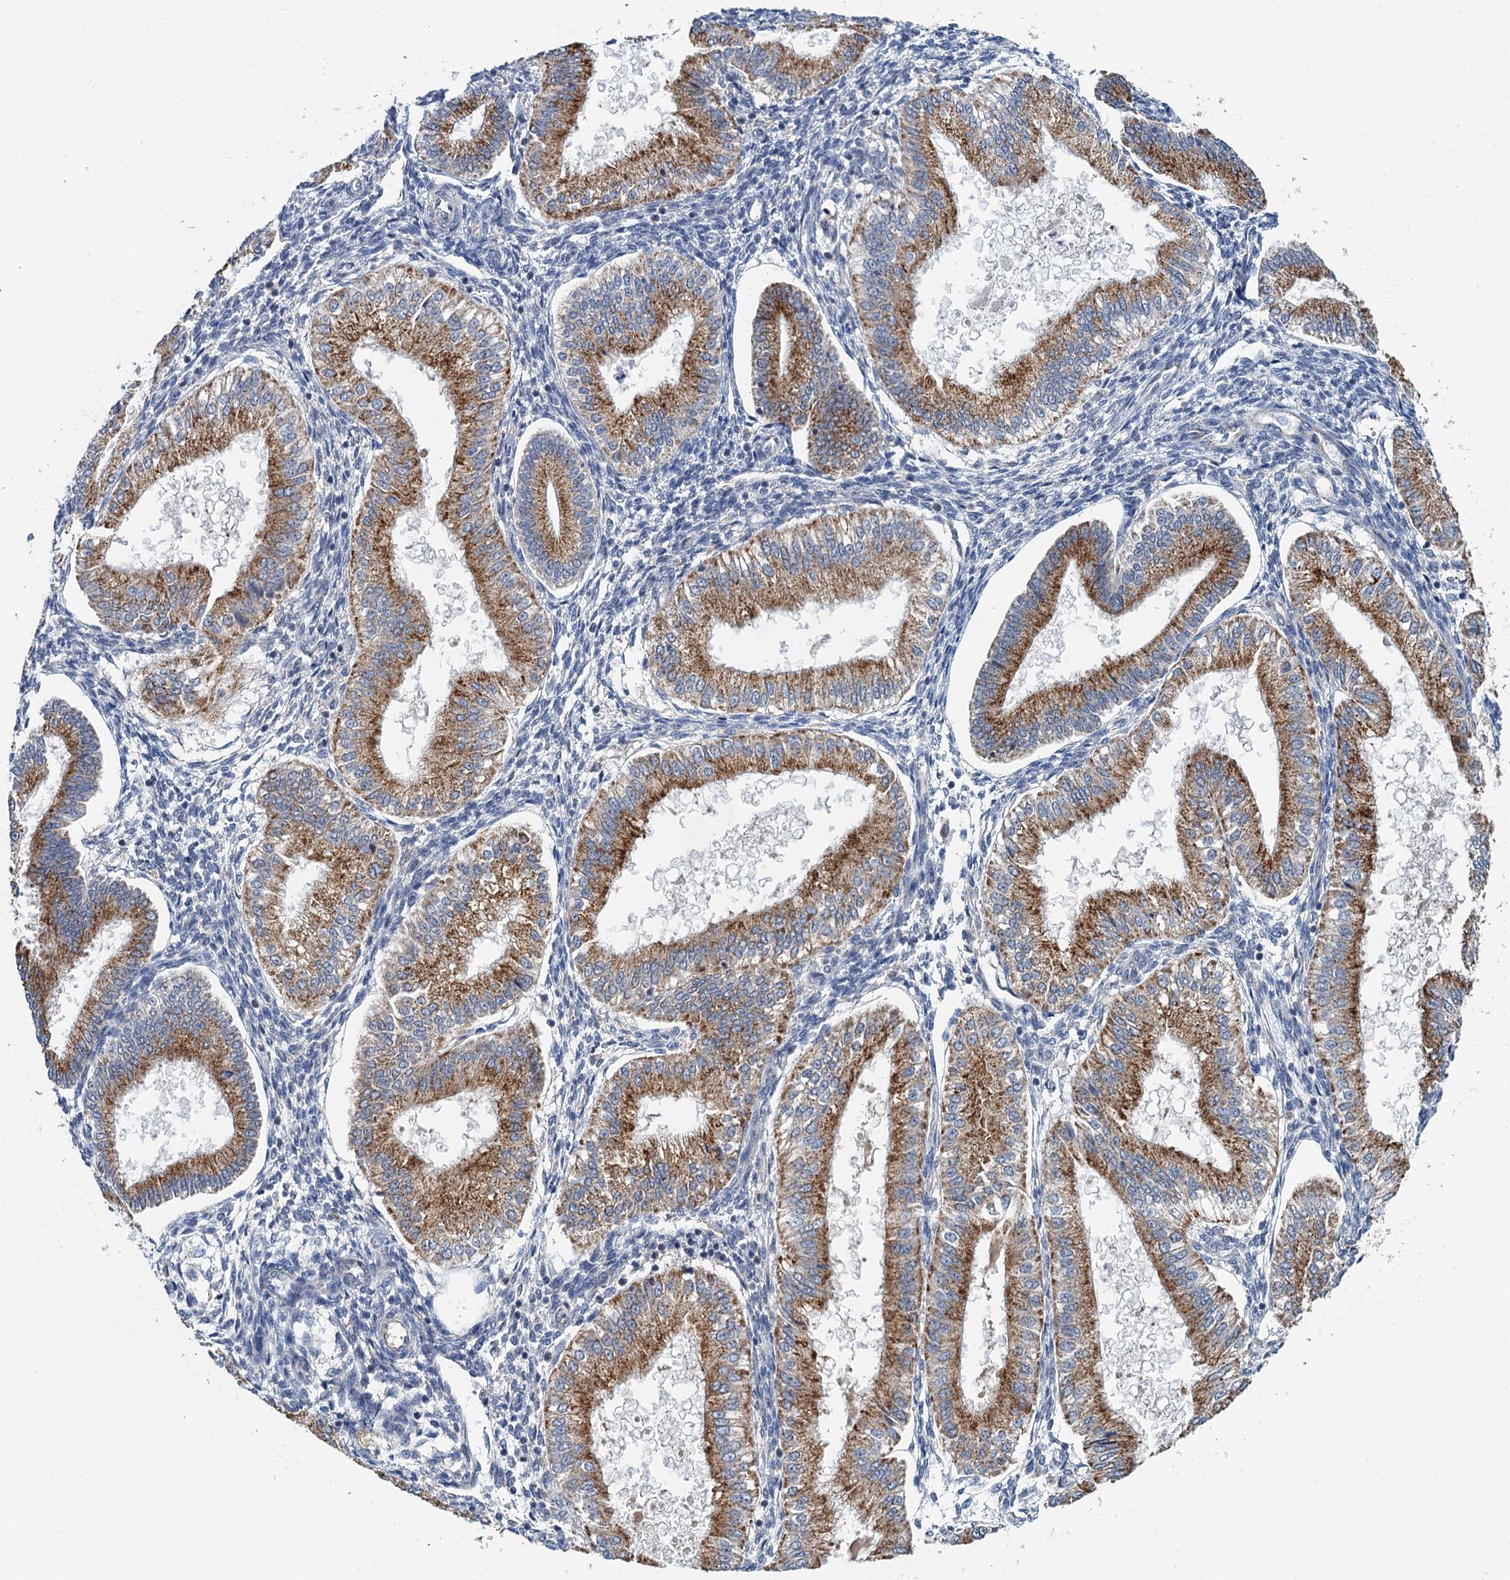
{"staining": {"intensity": "negative", "quantity": "none", "location": "none"}, "tissue": "endometrium", "cell_type": "Cells in endometrial stroma", "image_type": "normal", "snomed": [{"axis": "morphology", "description": "Normal tissue, NOS"}, {"axis": "topography", "description": "Endometrium"}], "caption": "IHC of normal human endometrium displays no positivity in cells in endometrial stroma.", "gene": "SPINK9", "patient": {"sex": "female", "age": 39}}